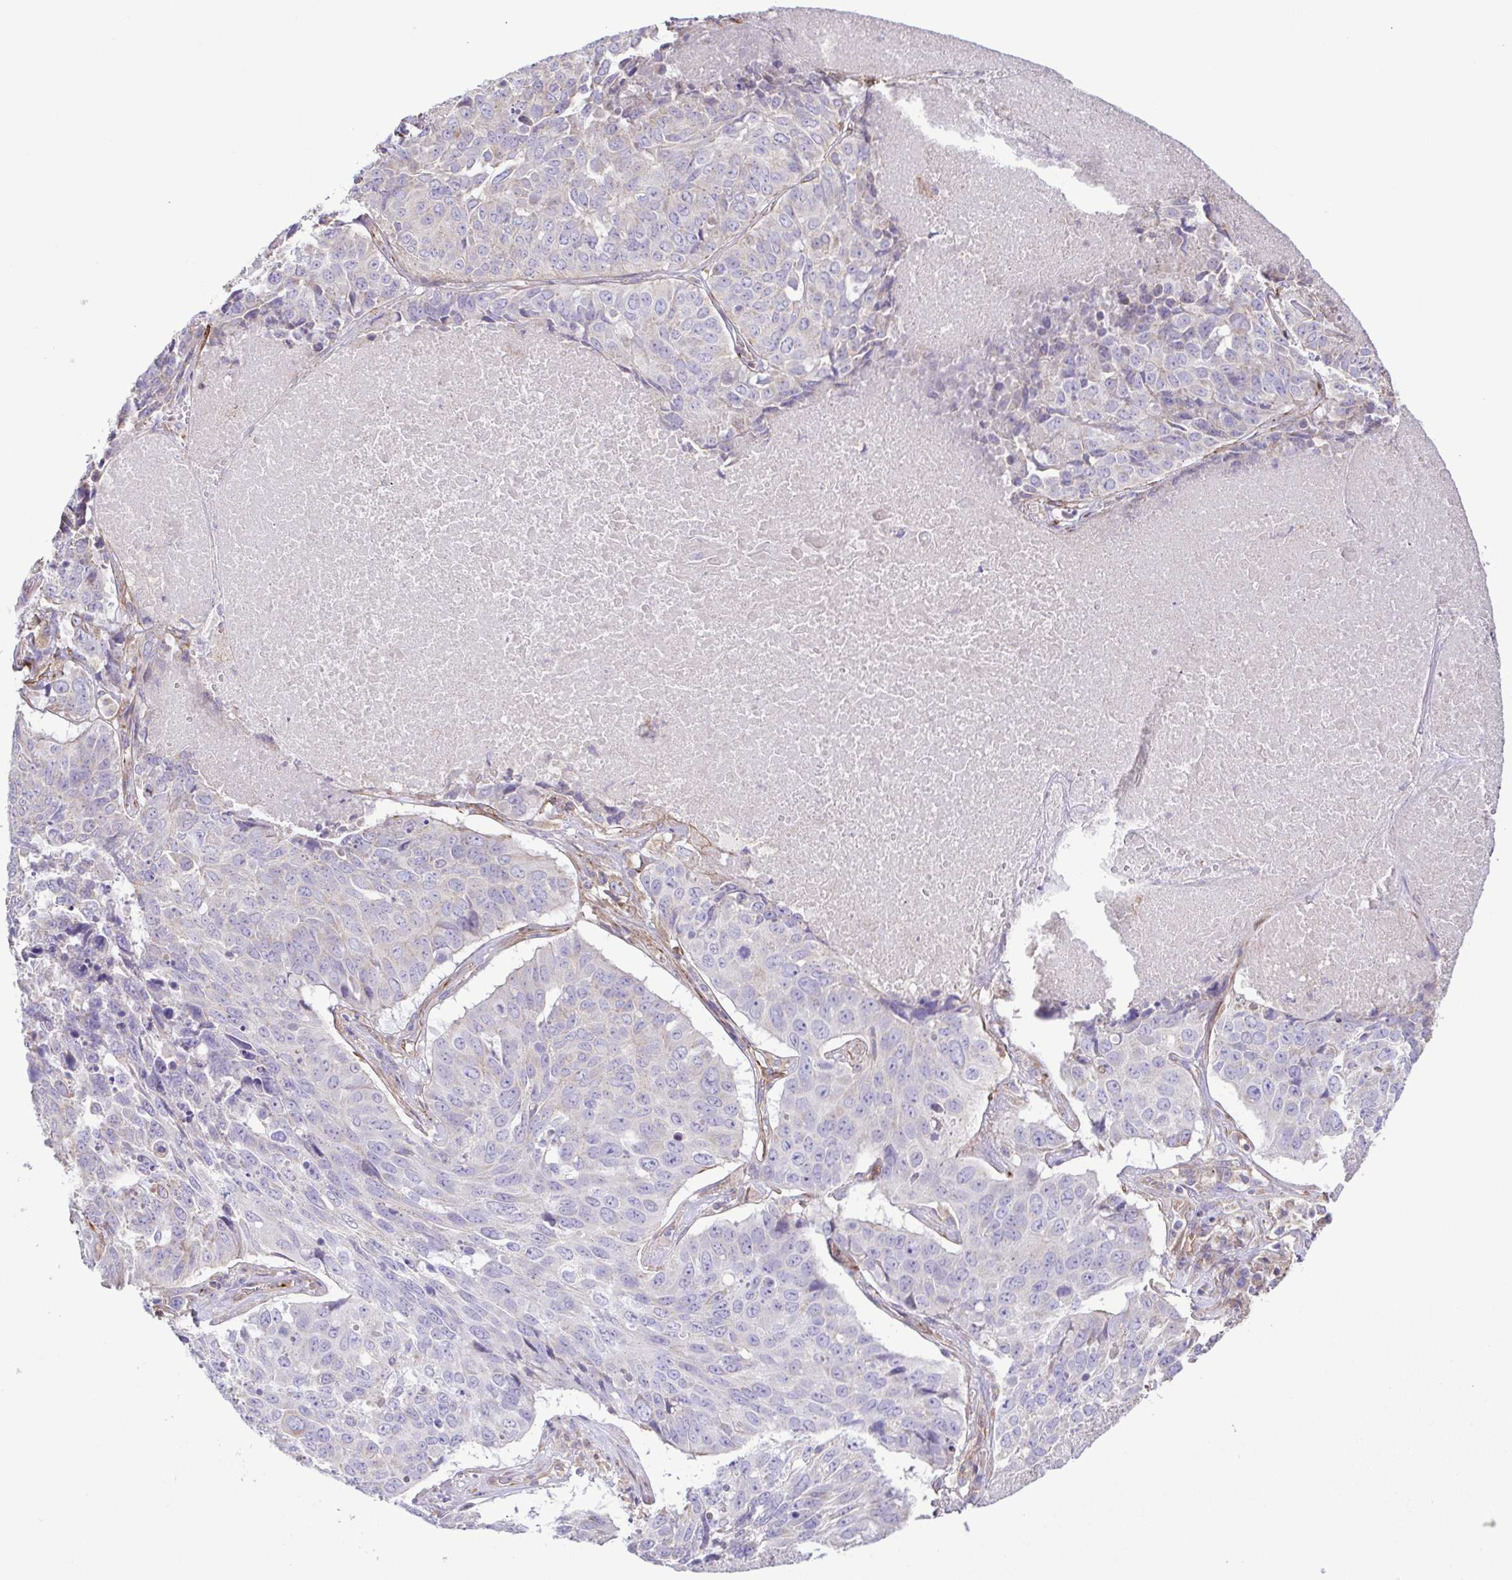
{"staining": {"intensity": "negative", "quantity": "none", "location": "none"}, "tissue": "lung cancer", "cell_type": "Tumor cells", "image_type": "cancer", "snomed": [{"axis": "morphology", "description": "Normal tissue, NOS"}, {"axis": "morphology", "description": "Squamous cell carcinoma, NOS"}, {"axis": "topography", "description": "Bronchus"}, {"axis": "topography", "description": "Lung"}], "caption": "Tumor cells show no significant protein expression in squamous cell carcinoma (lung).", "gene": "FLT1", "patient": {"sex": "male", "age": 64}}